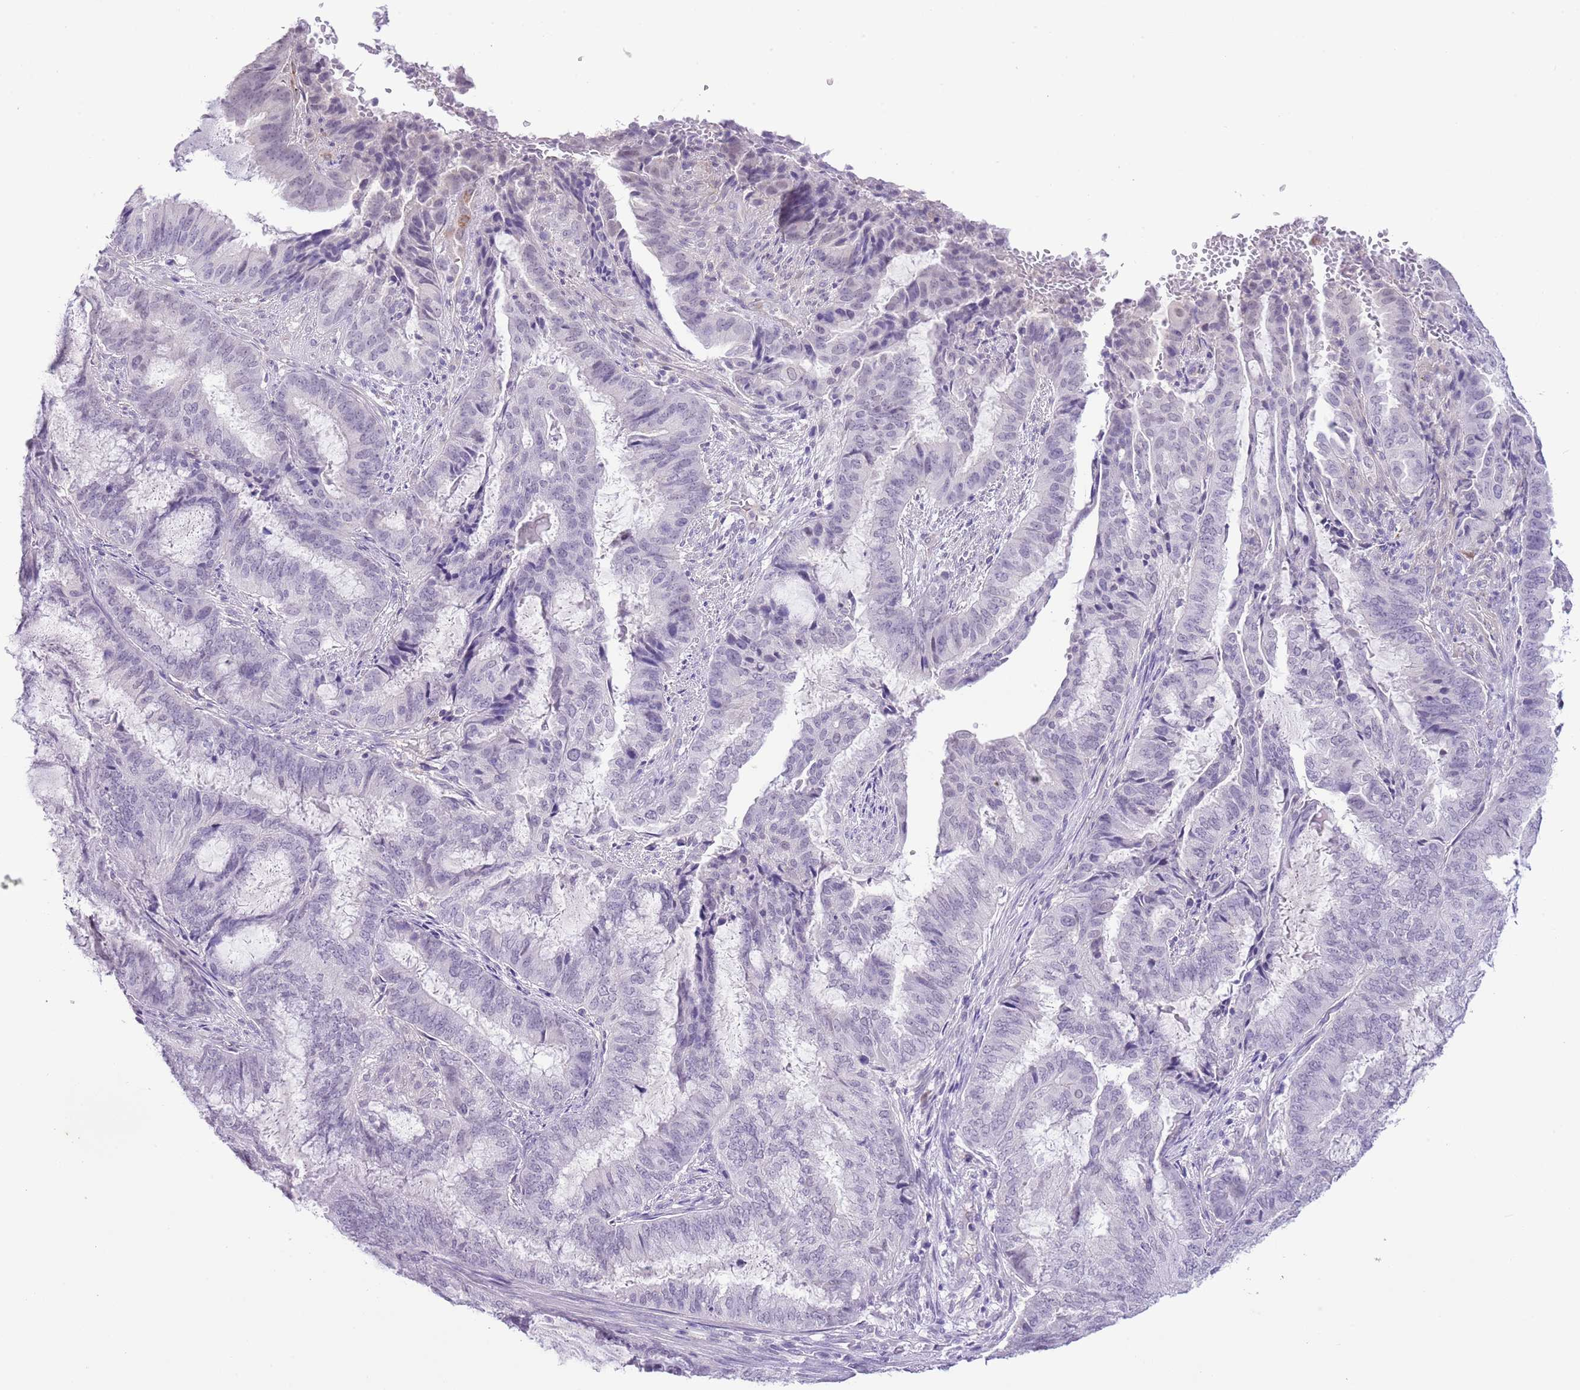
{"staining": {"intensity": "negative", "quantity": "none", "location": "none"}, "tissue": "endometrial cancer", "cell_type": "Tumor cells", "image_type": "cancer", "snomed": [{"axis": "morphology", "description": "Adenocarcinoma, NOS"}, {"axis": "topography", "description": "Endometrium"}], "caption": "Immunohistochemistry (IHC) image of human adenocarcinoma (endometrial) stained for a protein (brown), which demonstrates no positivity in tumor cells.", "gene": "MIDN", "patient": {"sex": "female", "age": 51}}